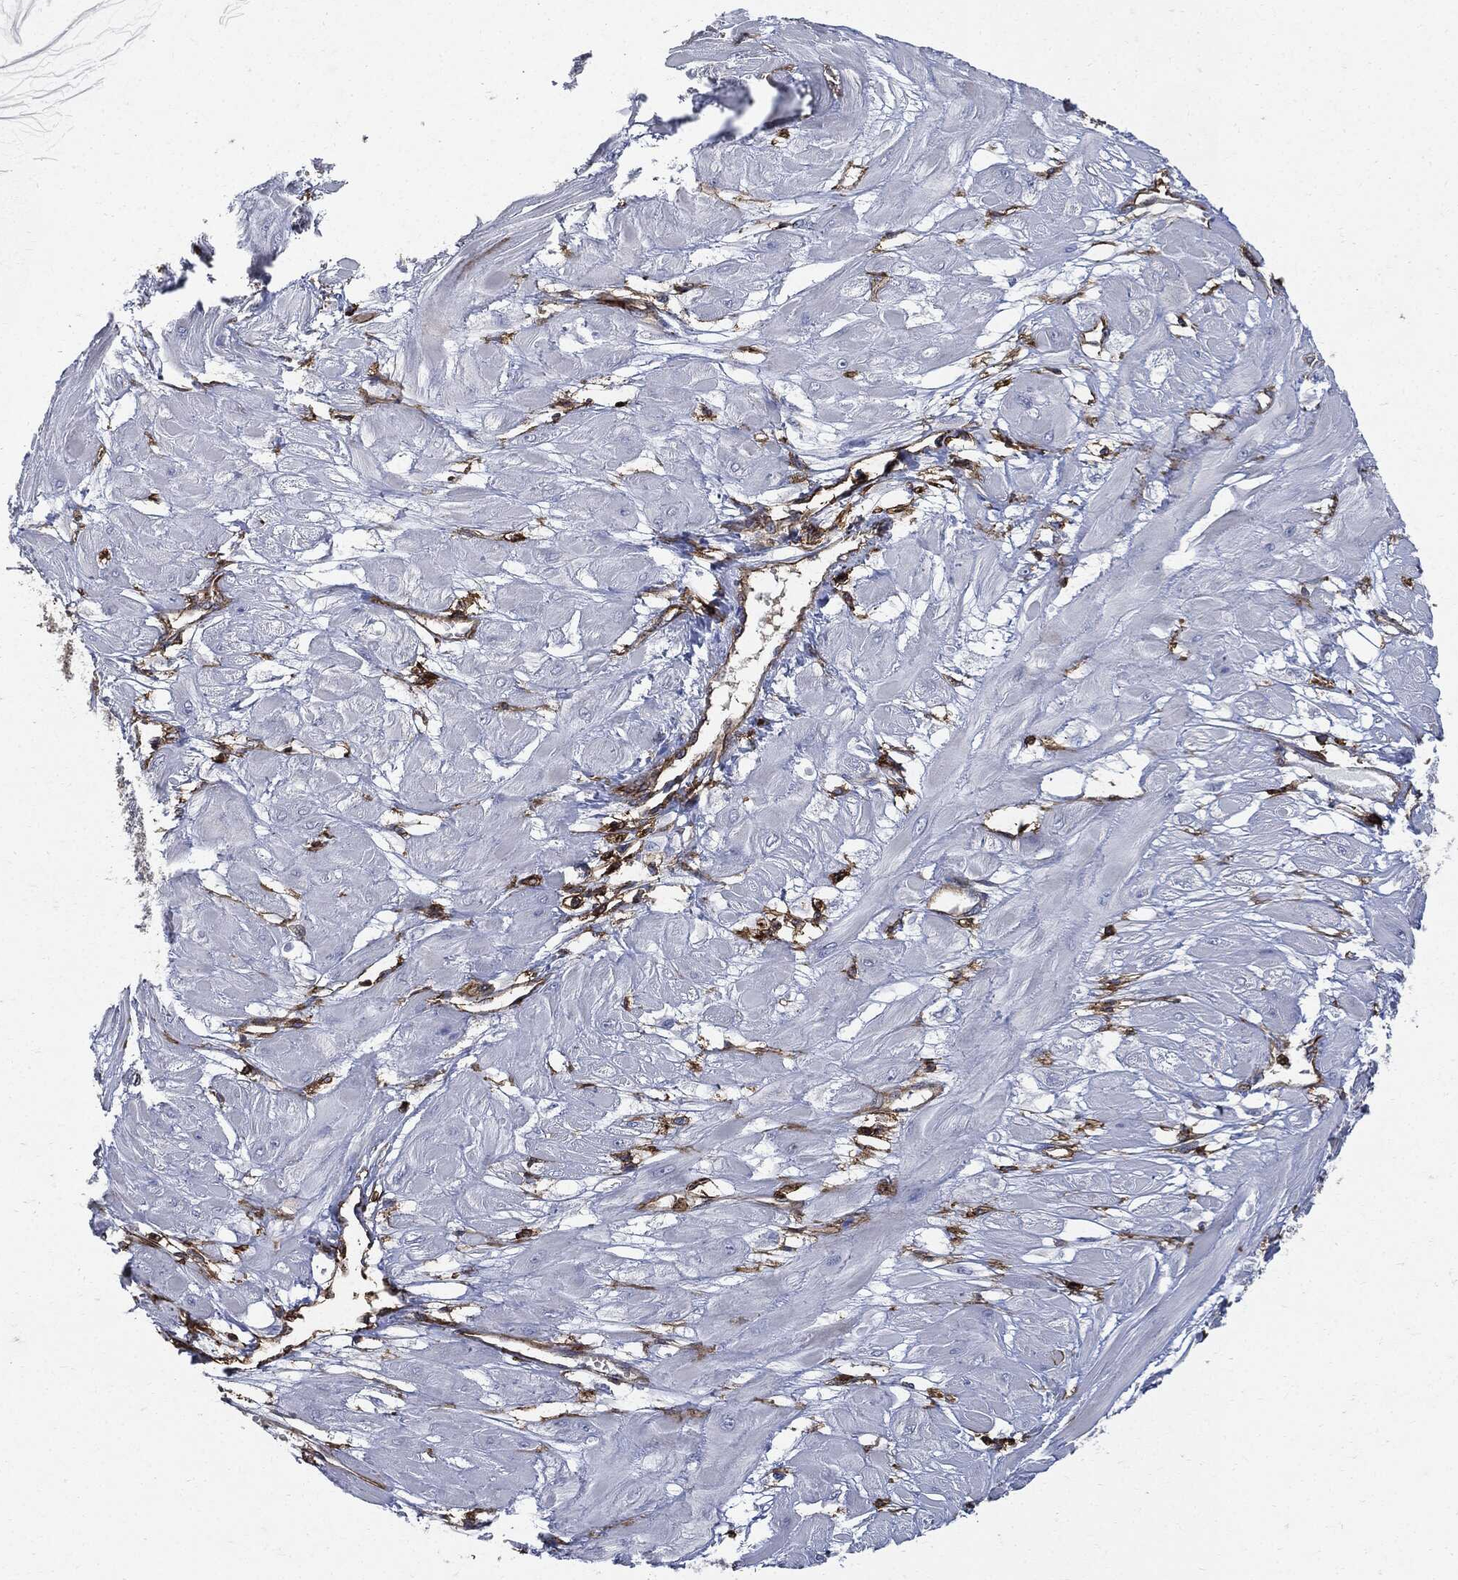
{"staining": {"intensity": "negative", "quantity": "none", "location": "none"}, "tissue": "cervical cancer", "cell_type": "Tumor cells", "image_type": "cancer", "snomed": [{"axis": "morphology", "description": "Squamous cell carcinoma, NOS"}, {"axis": "topography", "description": "Cervix"}], "caption": "This is an immunohistochemistry (IHC) image of cervical cancer (squamous cell carcinoma). There is no positivity in tumor cells.", "gene": "PTPRC", "patient": {"sex": "female", "age": 34}}